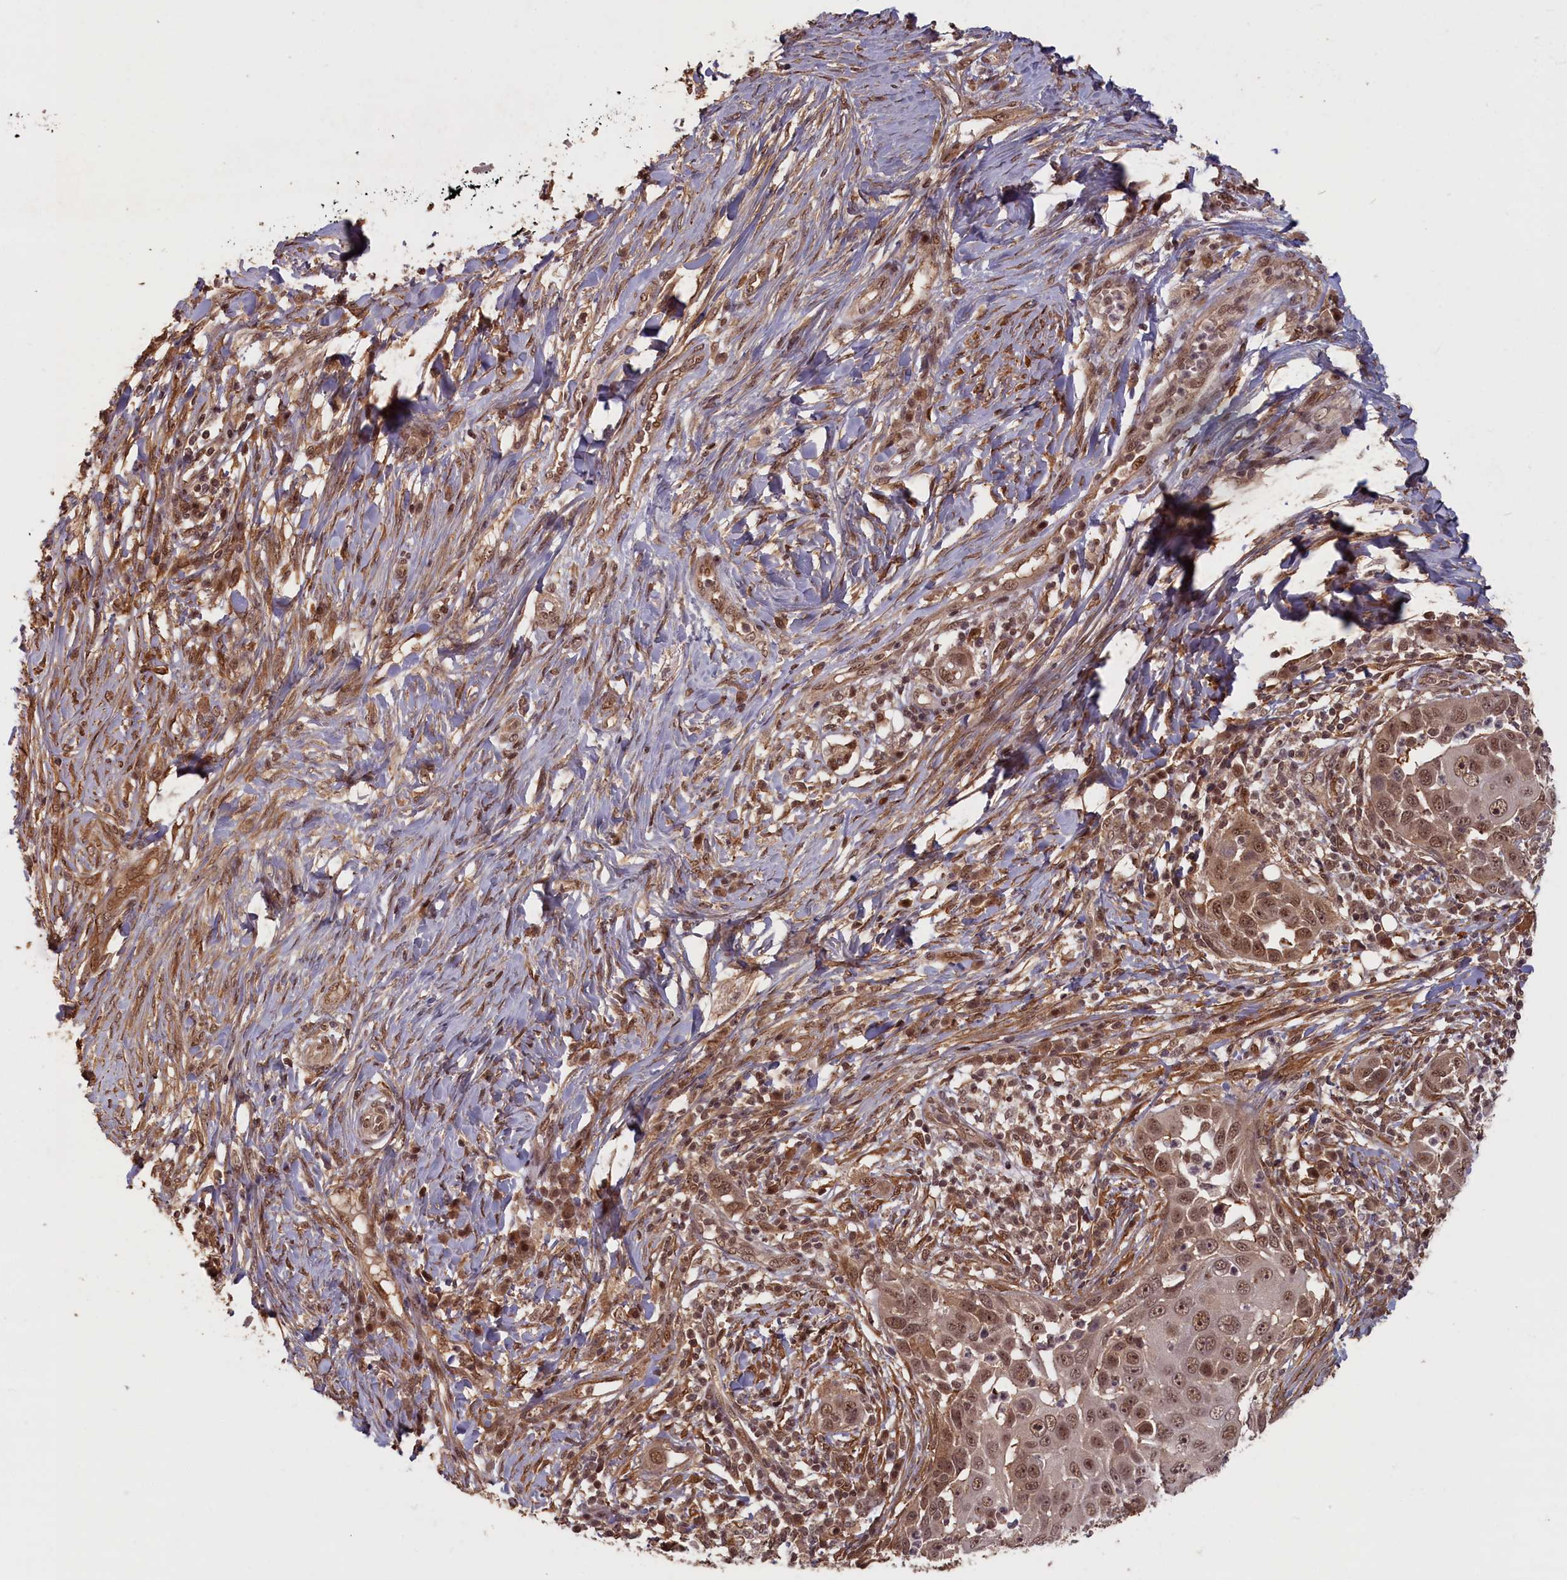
{"staining": {"intensity": "moderate", "quantity": ">75%", "location": "nuclear"}, "tissue": "skin cancer", "cell_type": "Tumor cells", "image_type": "cancer", "snomed": [{"axis": "morphology", "description": "Squamous cell carcinoma, NOS"}, {"axis": "topography", "description": "Skin"}], "caption": "Protein staining by immunohistochemistry shows moderate nuclear positivity in about >75% of tumor cells in skin cancer.", "gene": "HIF3A", "patient": {"sex": "female", "age": 44}}